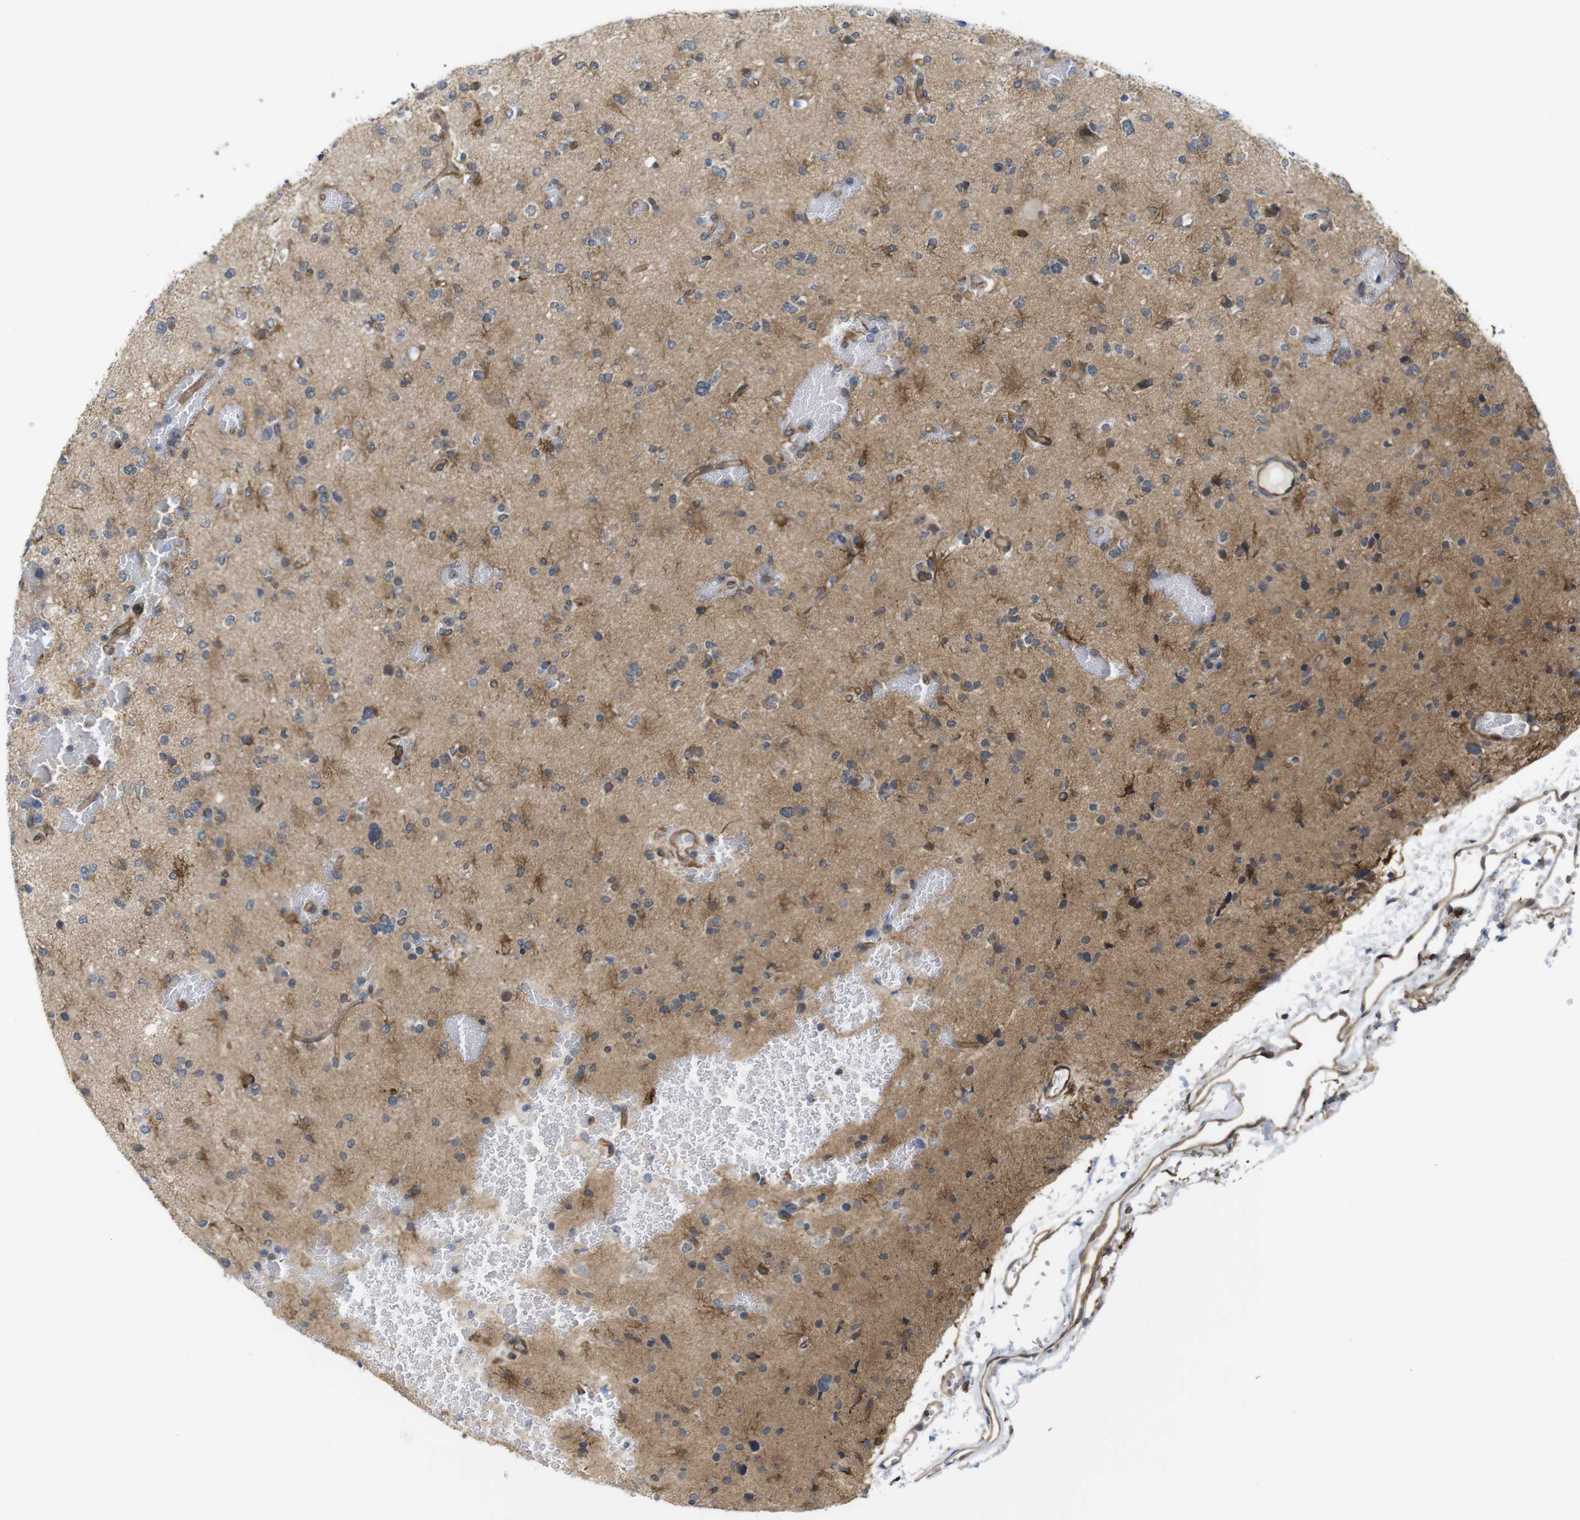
{"staining": {"intensity": "moderate", "quantity": "<25%", "location": "cytoplasmic/membranous"}, "tissue": "glioma", "cell_type": "Tumor cells", "image_type": "cancer", "snomed": [{"axis": "morphology", "description": "Glioma, malignant, Low grade"}, {"axis": "topography", "description": "Brain"}], "caption": "Human low-grade glioma (malignant) stained with a protein marker exhibits moderate staining in tumor cells.", "gene": "ZDHHC5", "patient": {"sex": "female", "age": 22}}